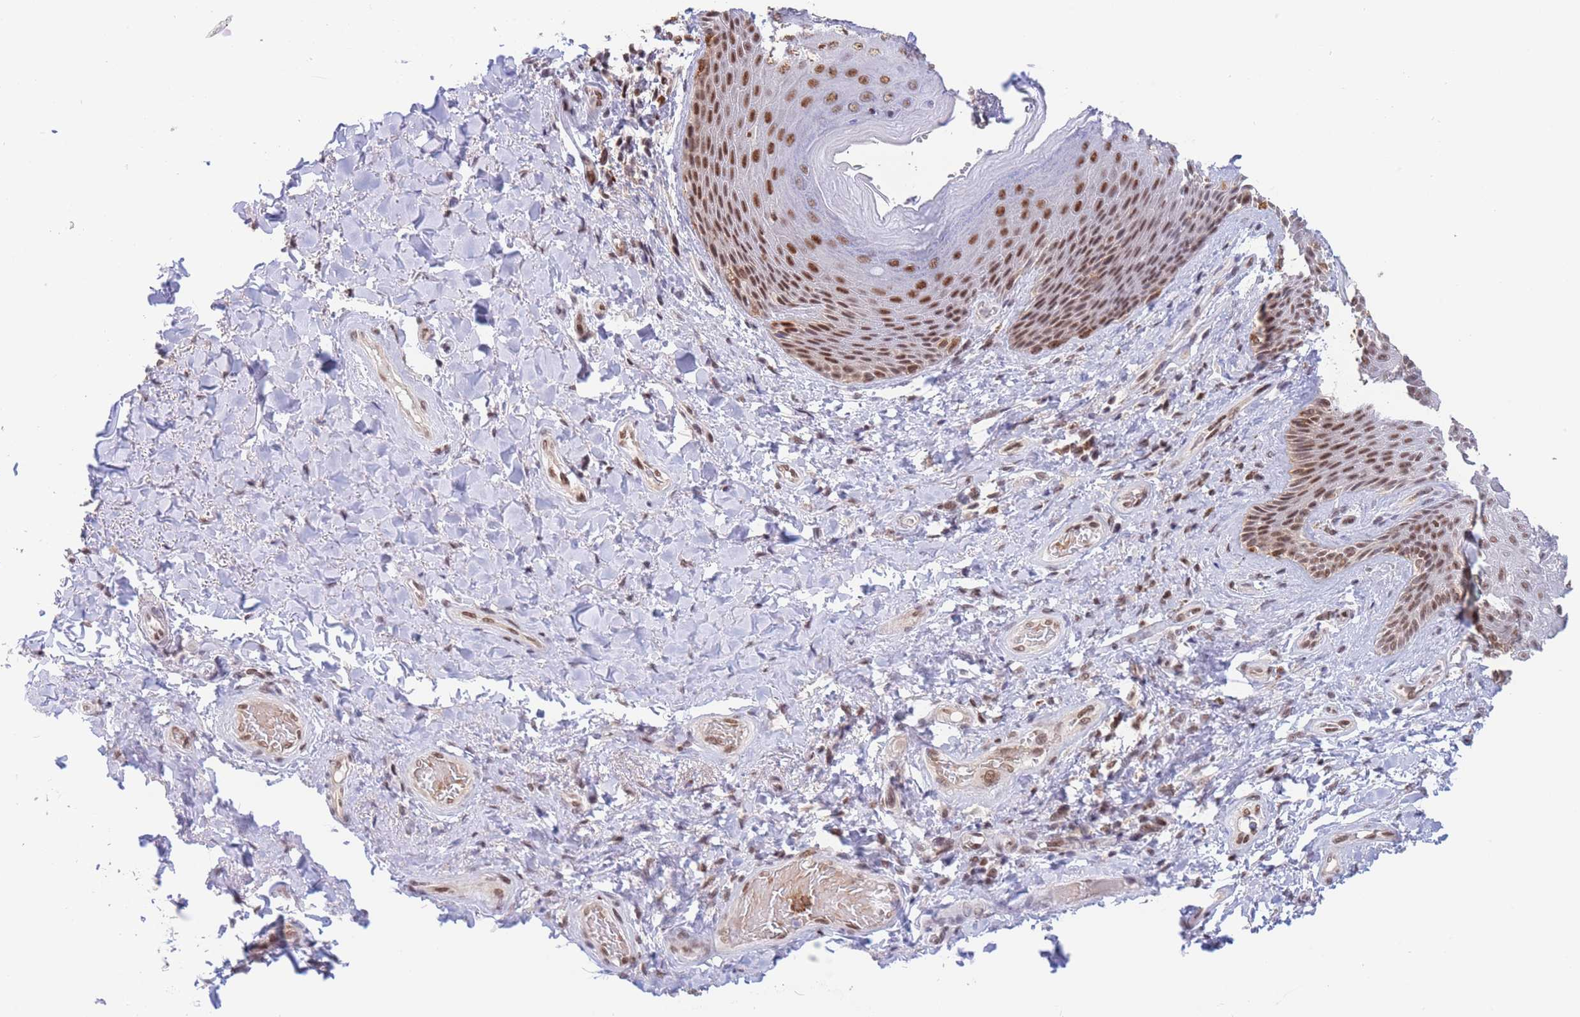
{"staining": {"intensity": "moderate", "quantity": ">75%", "location": "nuclear"}, "tissue": "skin", "cell_type": "Epidermal cells", "image_type": "normal", "snomed": [{"axis": "morphology", "description": "Normal tissue, NOS"}, {"axis": "topography", "description": "Anal"}], "caption": "IHC micrograph of benign skin: human skin stained using immunohistochemistry (IHC) displays medium levels of moderate protein expression localized specifically in the nuclear of epidermal cells, appearing as a nuclear brown color.", "gene": "SMAD9", "patient": {"sex": "female", "age": 89}}